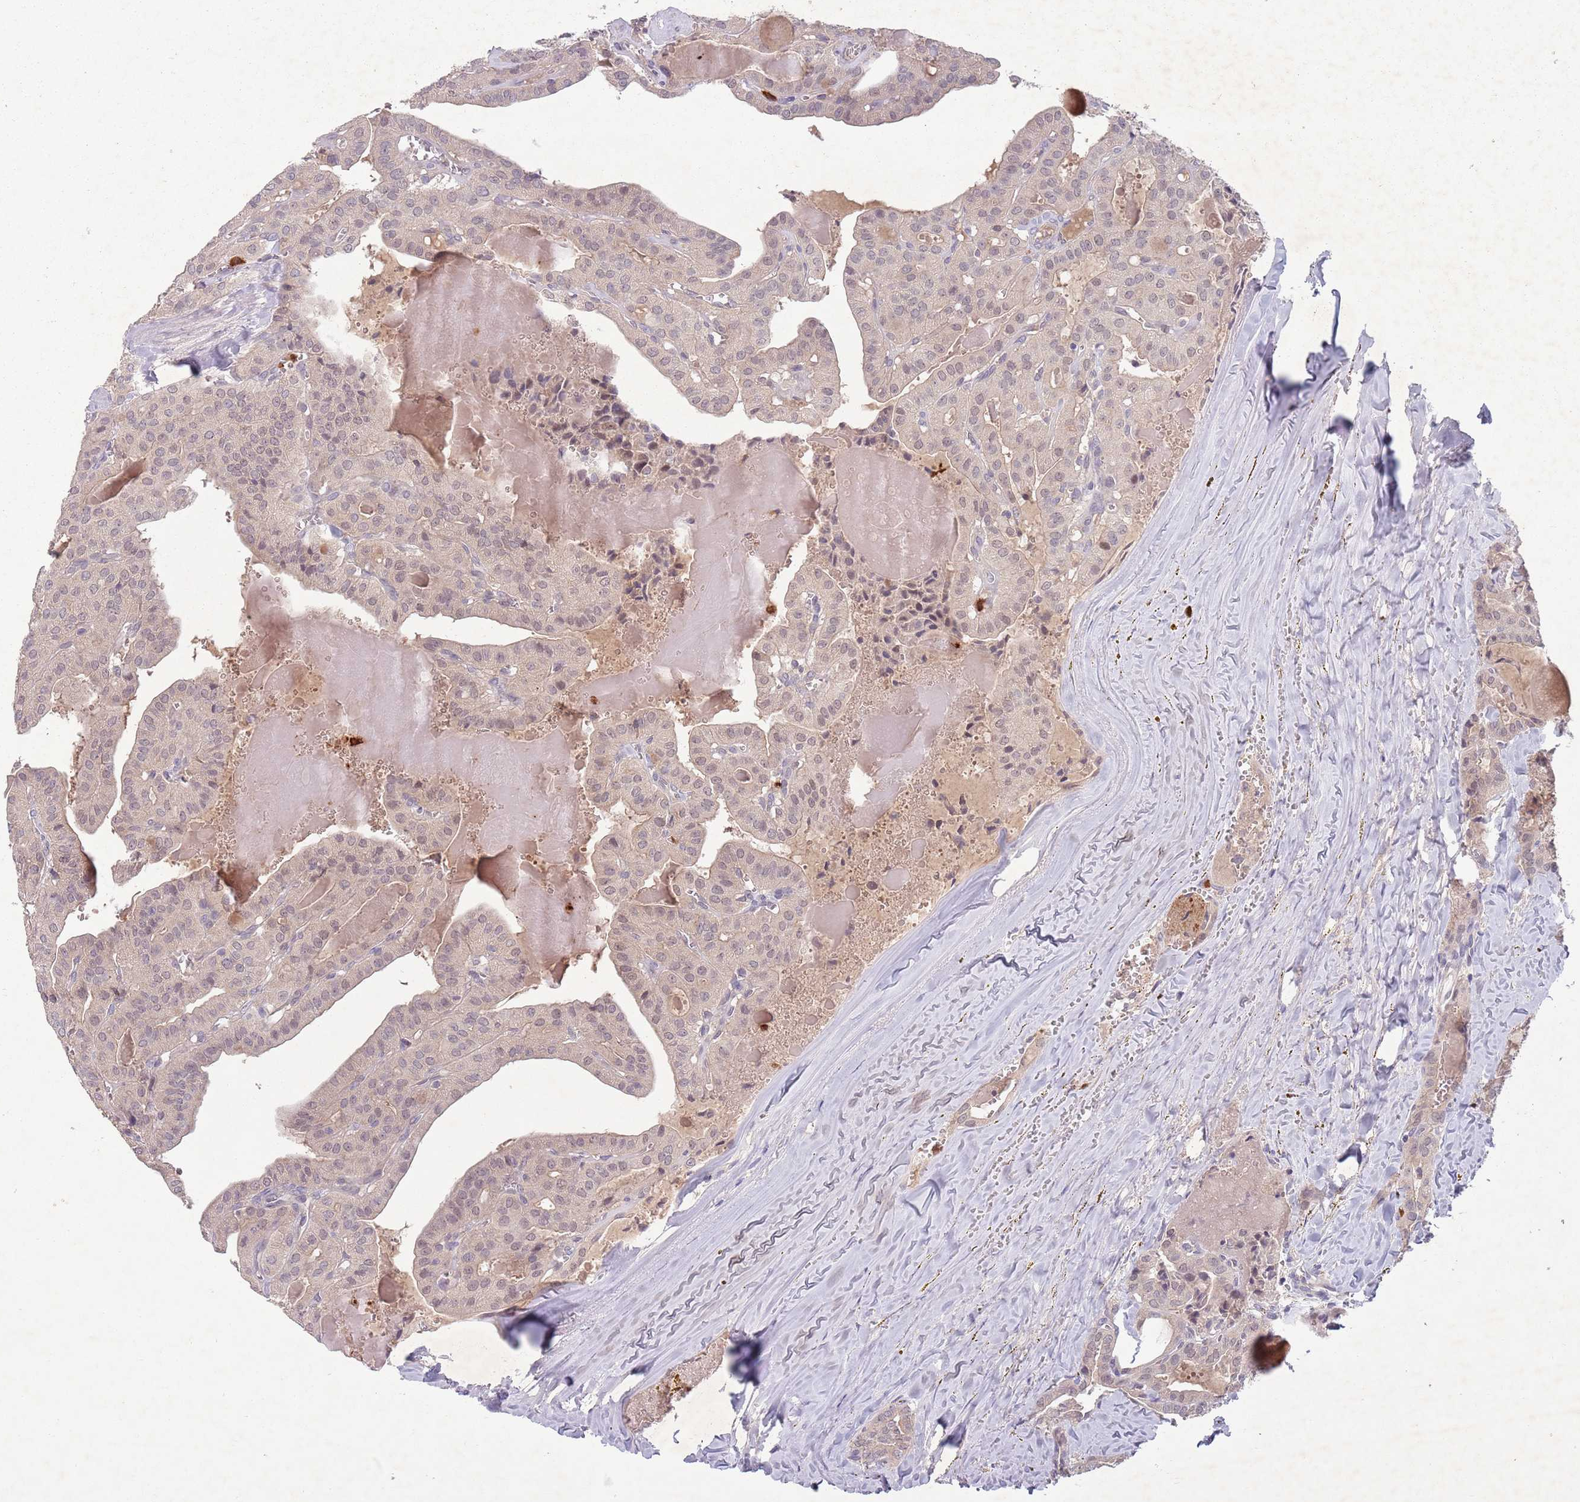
{"staining": {"intensity": "weak", "quantity": "<25%", "location": "nuclear"}, "tissue": "thyroid cancer", "cell_type": "Tumor cells", "image_type": "cancer", "snomed": [{"axis": "morphology", "description": "Papillary adenocarcinoma, NOS"}, {"axis": "topography", "description": "Thyroid gland"}], "caption": "IHC of thyroid cancer exhibits no positivity in tumor cells.", "gene": "TYW1", "patient": {"sex": "male", "age": 52}}